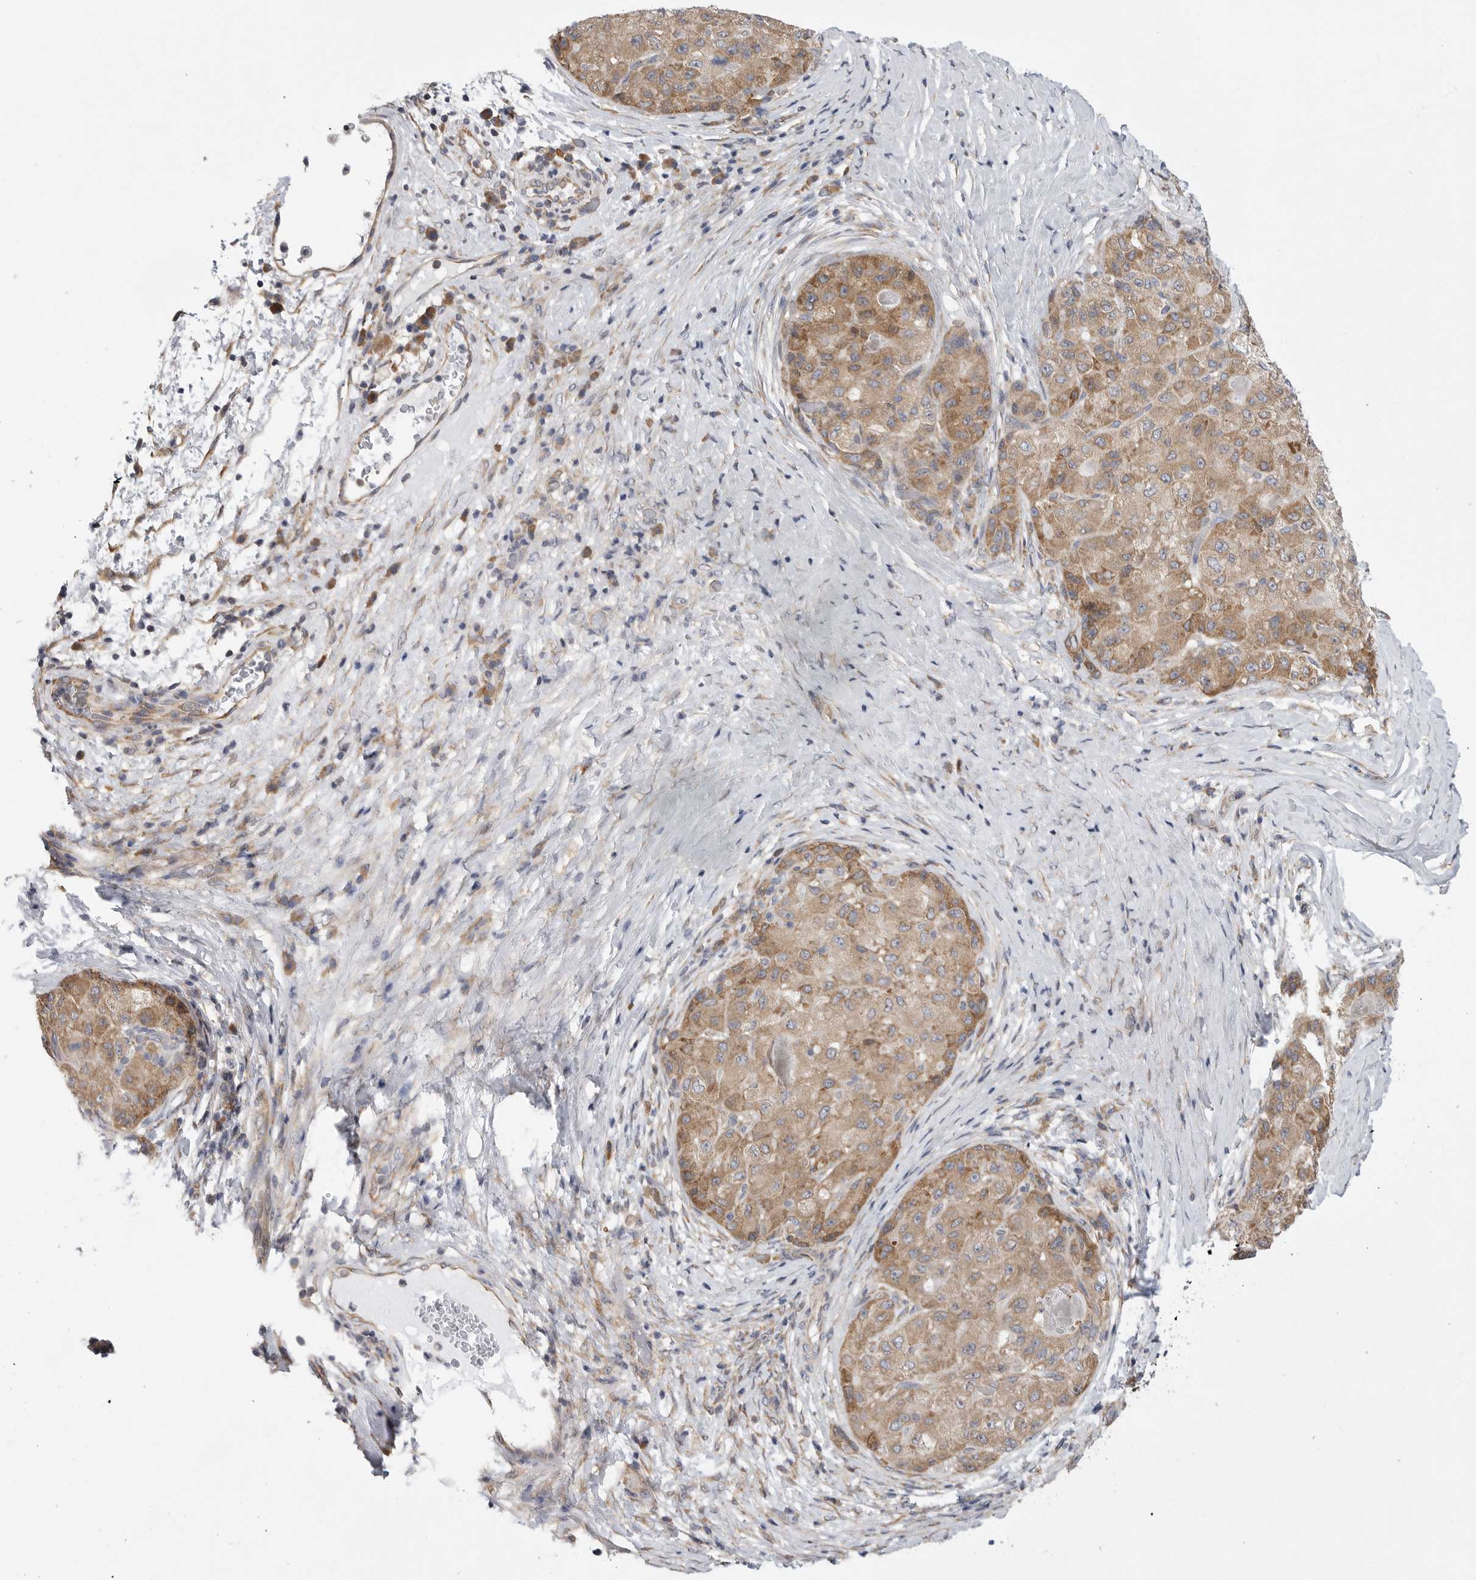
{"staining": {"intensity": "moderate", "quantity": ">75%", "location": "cytoplasmic/membranous"}, "tissue": "liver cancer", "cell_type": "Tumor cells", "image_type": "cancer", "snomed": [{"axis": "morphology", "description": "Carcinoma, Hepatocellular, NOS"}, {"axis": "topography", "description": "Liver"}], "caption": "A medium amount of moderate cytoplasmic/membranous staining is identified in approximately >75% of tumor cells in liver cancer (hepatocellular carcinoma) tissue.", "gene": "FBXO43", "patient": {"sex": "male", "age": 80}}